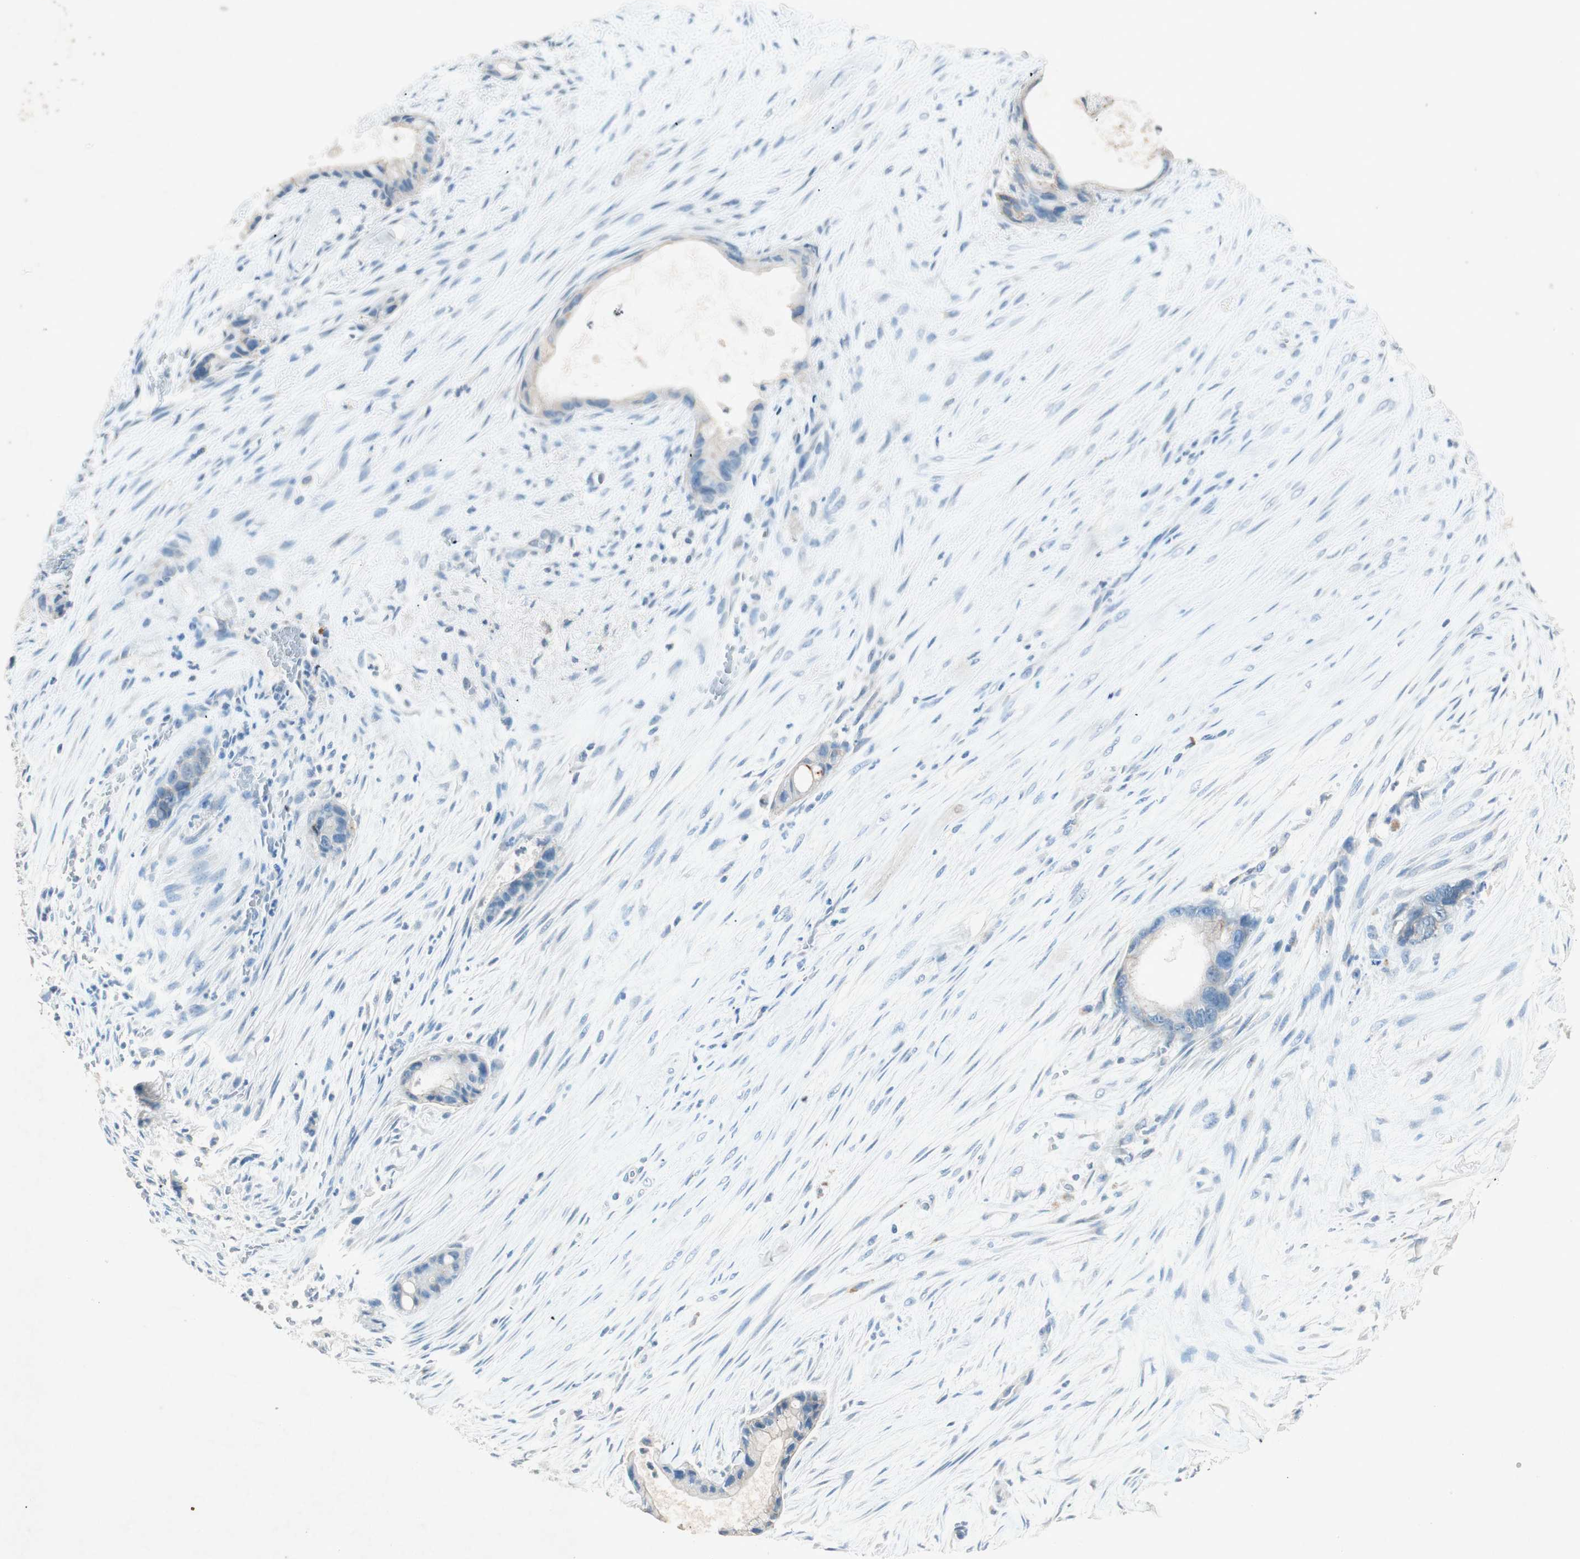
{"staining": {"intensity": "weak", "quantity": "<25%", "location": "cytoplasmic/membranous"}, "tissue": "liver cancer", "cell_type": "Tumor cells", "image_type": "cancer", "snomed": [{"axis": "morphology", "description": "Cholangiocarcinoma"}, {"axis": "topography", "description": "Liver"}], "caption": "DAB (3,3'-diaminobenzidine) immunohistochemical staining of human liver cholangiocarcinoma displays no significant positivity in tumor cells. (Brightfield microscopy of DAB (3,3'-diaminobenzidine) immunohistochemistry (IHC) at high magnification).", "gene": "NKAIN1", "patient": {"sex": "female", "age": 55}}